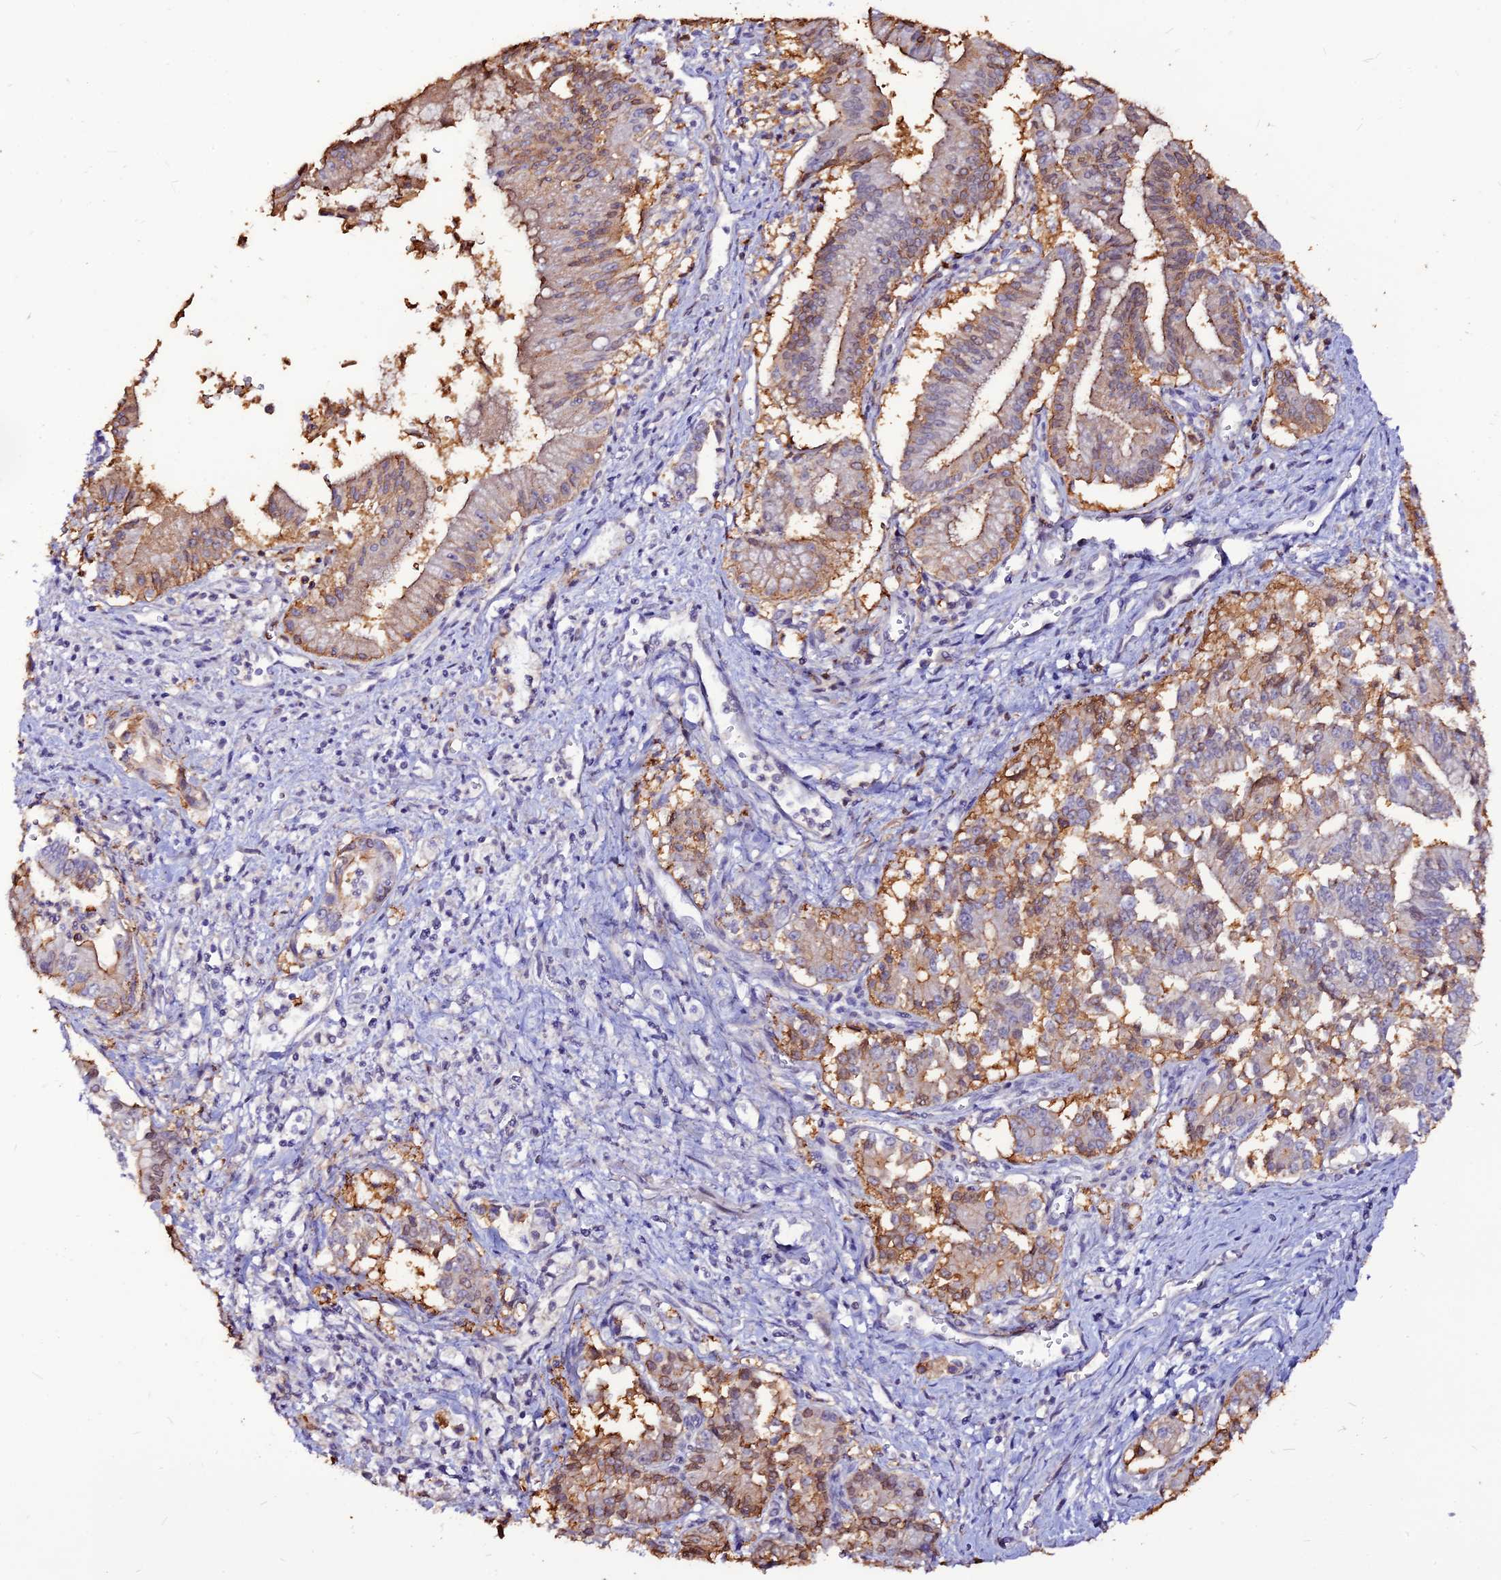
{"staining": {"intensity": "moderate", "quantity": "25%-75%", "location": "cytoplasmic/membranous"}, "tissue": "pancreatic cancer", "cell_type": "Tumor cells", "image_type": "cancer", "snomed": [{"axis": "morphology", "description": "Adenocarcinoma, NOS"}, {"axis": "topography", "description": "Pancreas"}], "caption": "This micrograph shows IHC staining of human adenocarcinoma (pancreatic), with medium moderate cytoplasmic/membranous positivity in approximately 25%-75% of tumor cells.", "gene": "CZIB", "patient": {"sex": "male", "age": 78}}